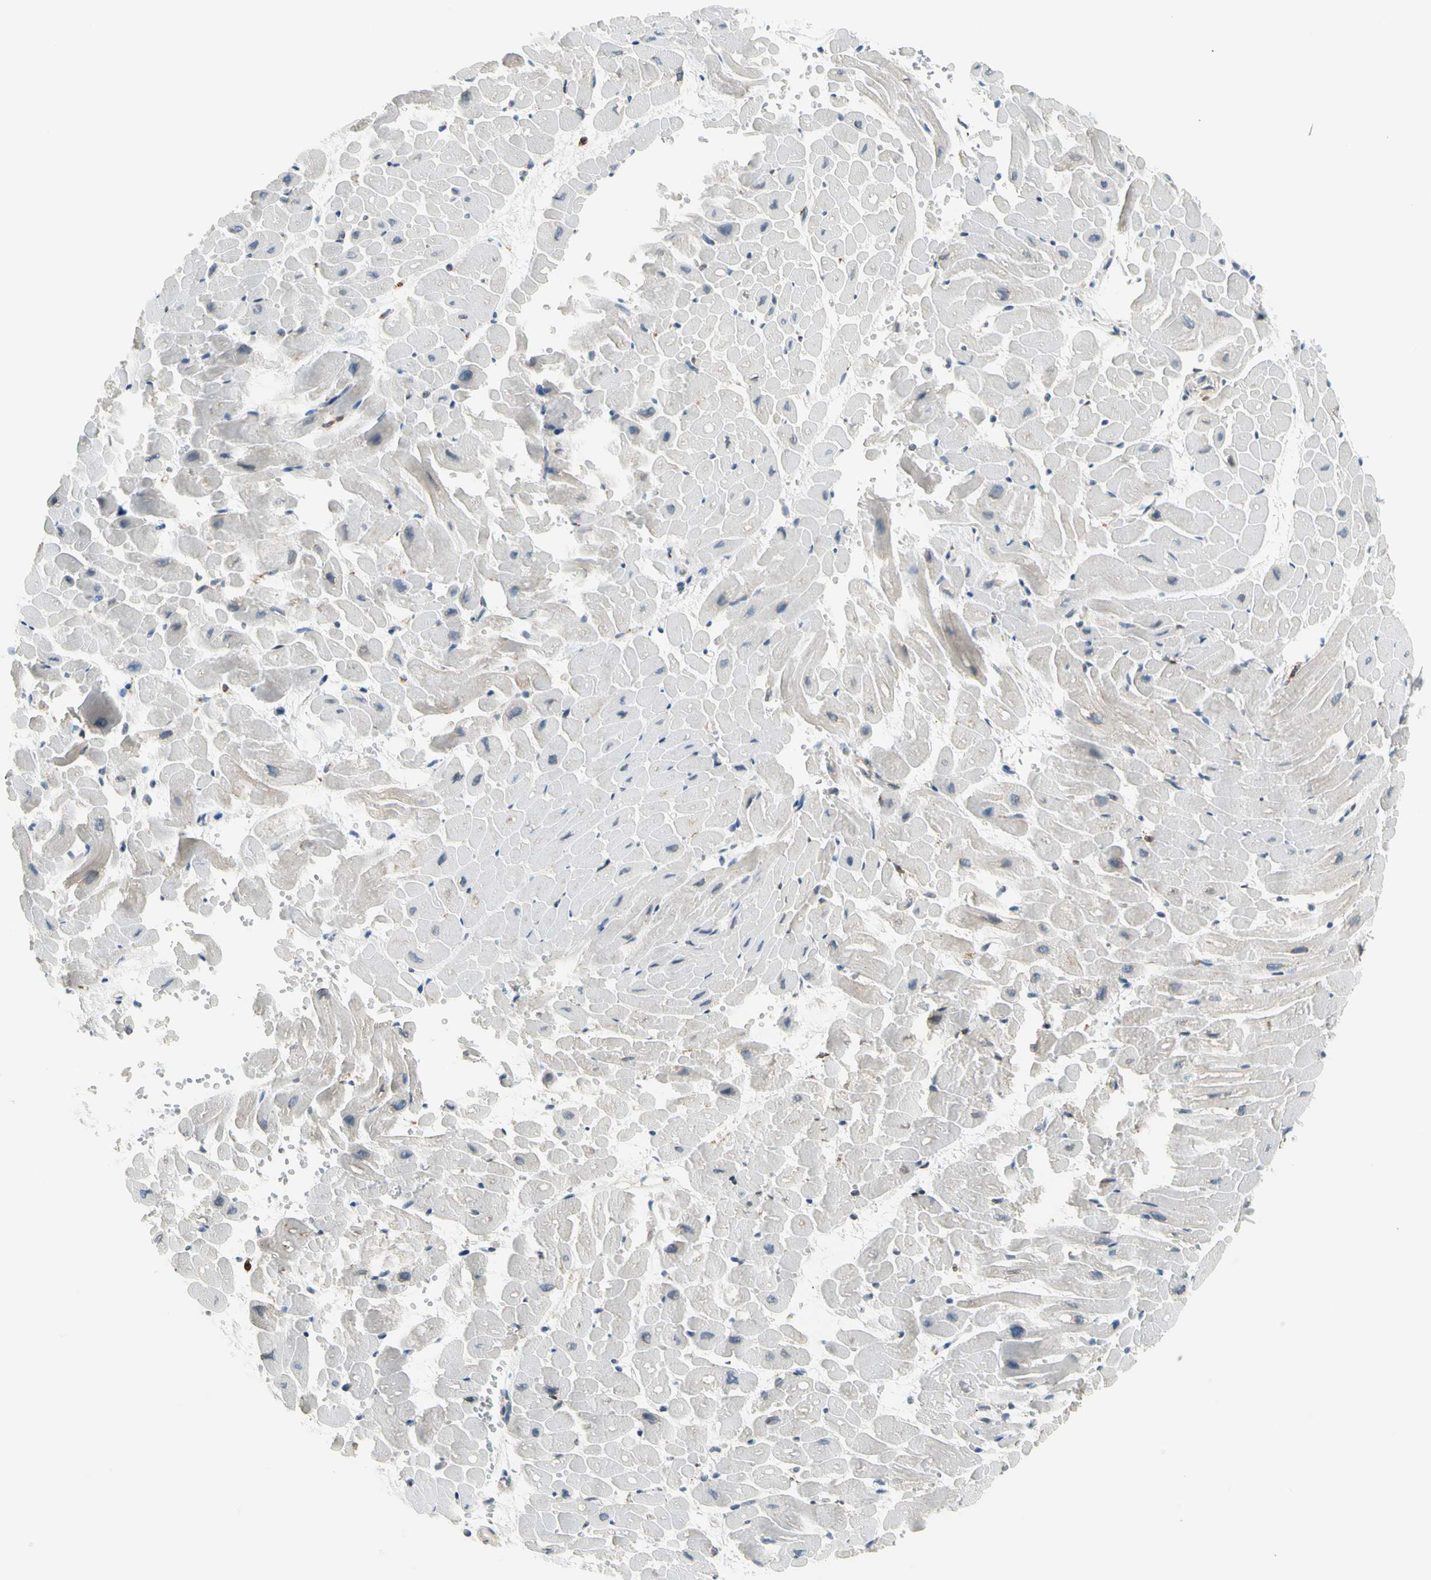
{"staining": {"intensity": "moderate", "quantity": "<25%", "location": "cytoplasmic/membranous"}, "tissue": "heart muscle", "cell_type": "Cardiomyocytes", "image_type": "normal", "snomed": [{"axis": "morphology", "description": "Normal tissue, NOS"}, {"axis": "topography", "description": "Heart"}], "caption": "Heart muscle stained with immunohistochemistry (IHC) demonstrates moderate cytoplasmic/membranous positivity in about <25% of cardiomyocytes.", "gene": "NUCB1", "patient": {"sex": "male", "age": 45}}